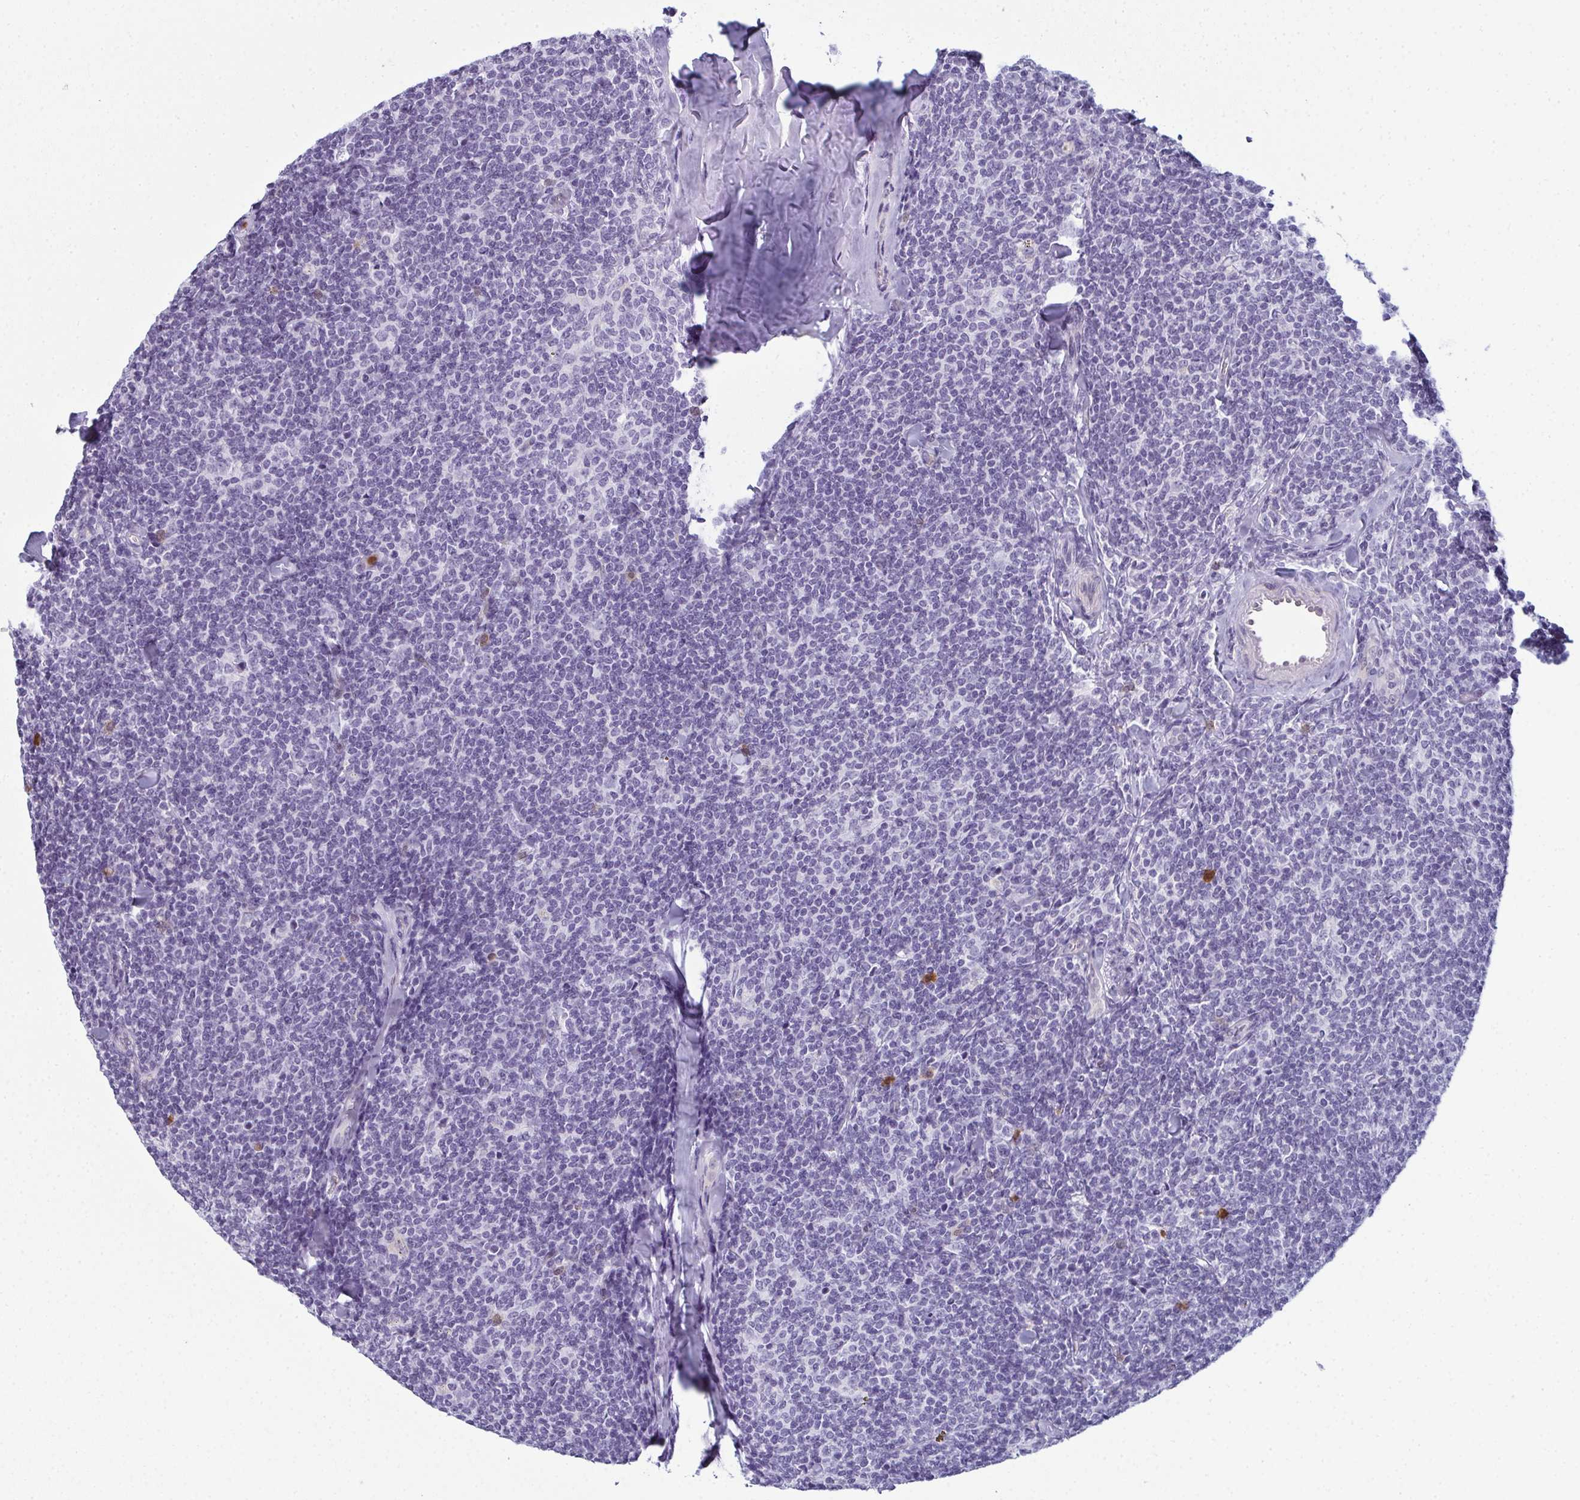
{"staining": {"intensity": "negative", "quantity": "none", "location": "none"}, "tissue": "lymphoma", "cell_type": "Tumor cells", "image_type": "cancer", "snomed": [{"axis": "morphology", "description": "Malignant lymphoma, non-Hodgkin's type, Low grade"}, {"axis": "topography", "description": "Lymph node"}], "caption": "A micrograph of lymphoma stained for a protein shows no brown staining in tumor cells.", "gene": "CDA", "patient": {"sex": "female", "age": 56}}